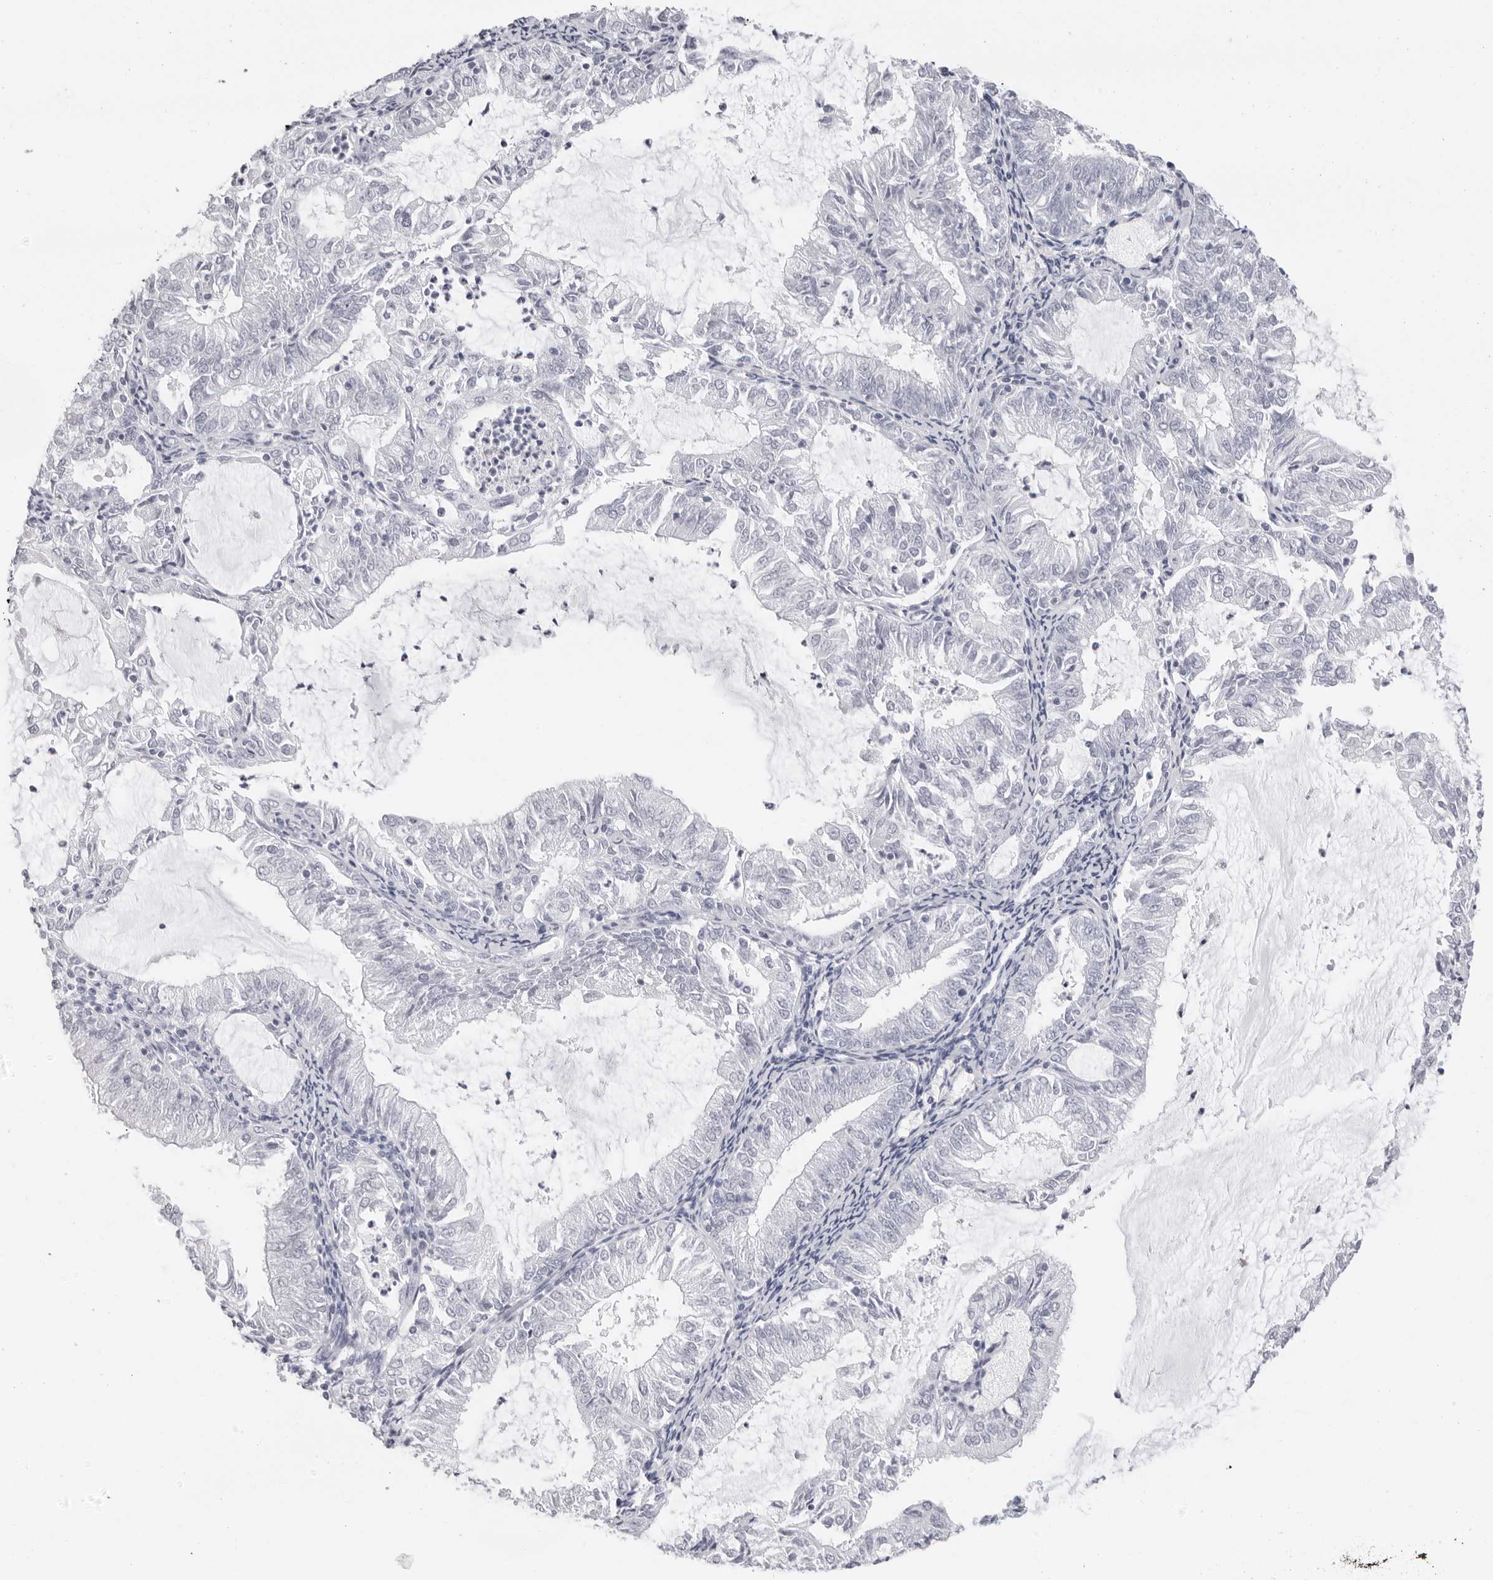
{"staining": {"intensity": "negative", "quantity": "none", "location": "none"}, "tissue": "endometrial cancer", "cell_type": "Tumor cells", "image_type": "cancer", "snomed": [{"axis": "morphology", "description": "Adenocarcinoma, NOS"}, {"axis": "topography", "description": "Endometrium"}], "caption": "This is an IHC photomicrograph of endometrial cancer. There is no expression in tumor cells.", "gene": "AGMAT", "patient": {"sex": "female", "age": 57}}